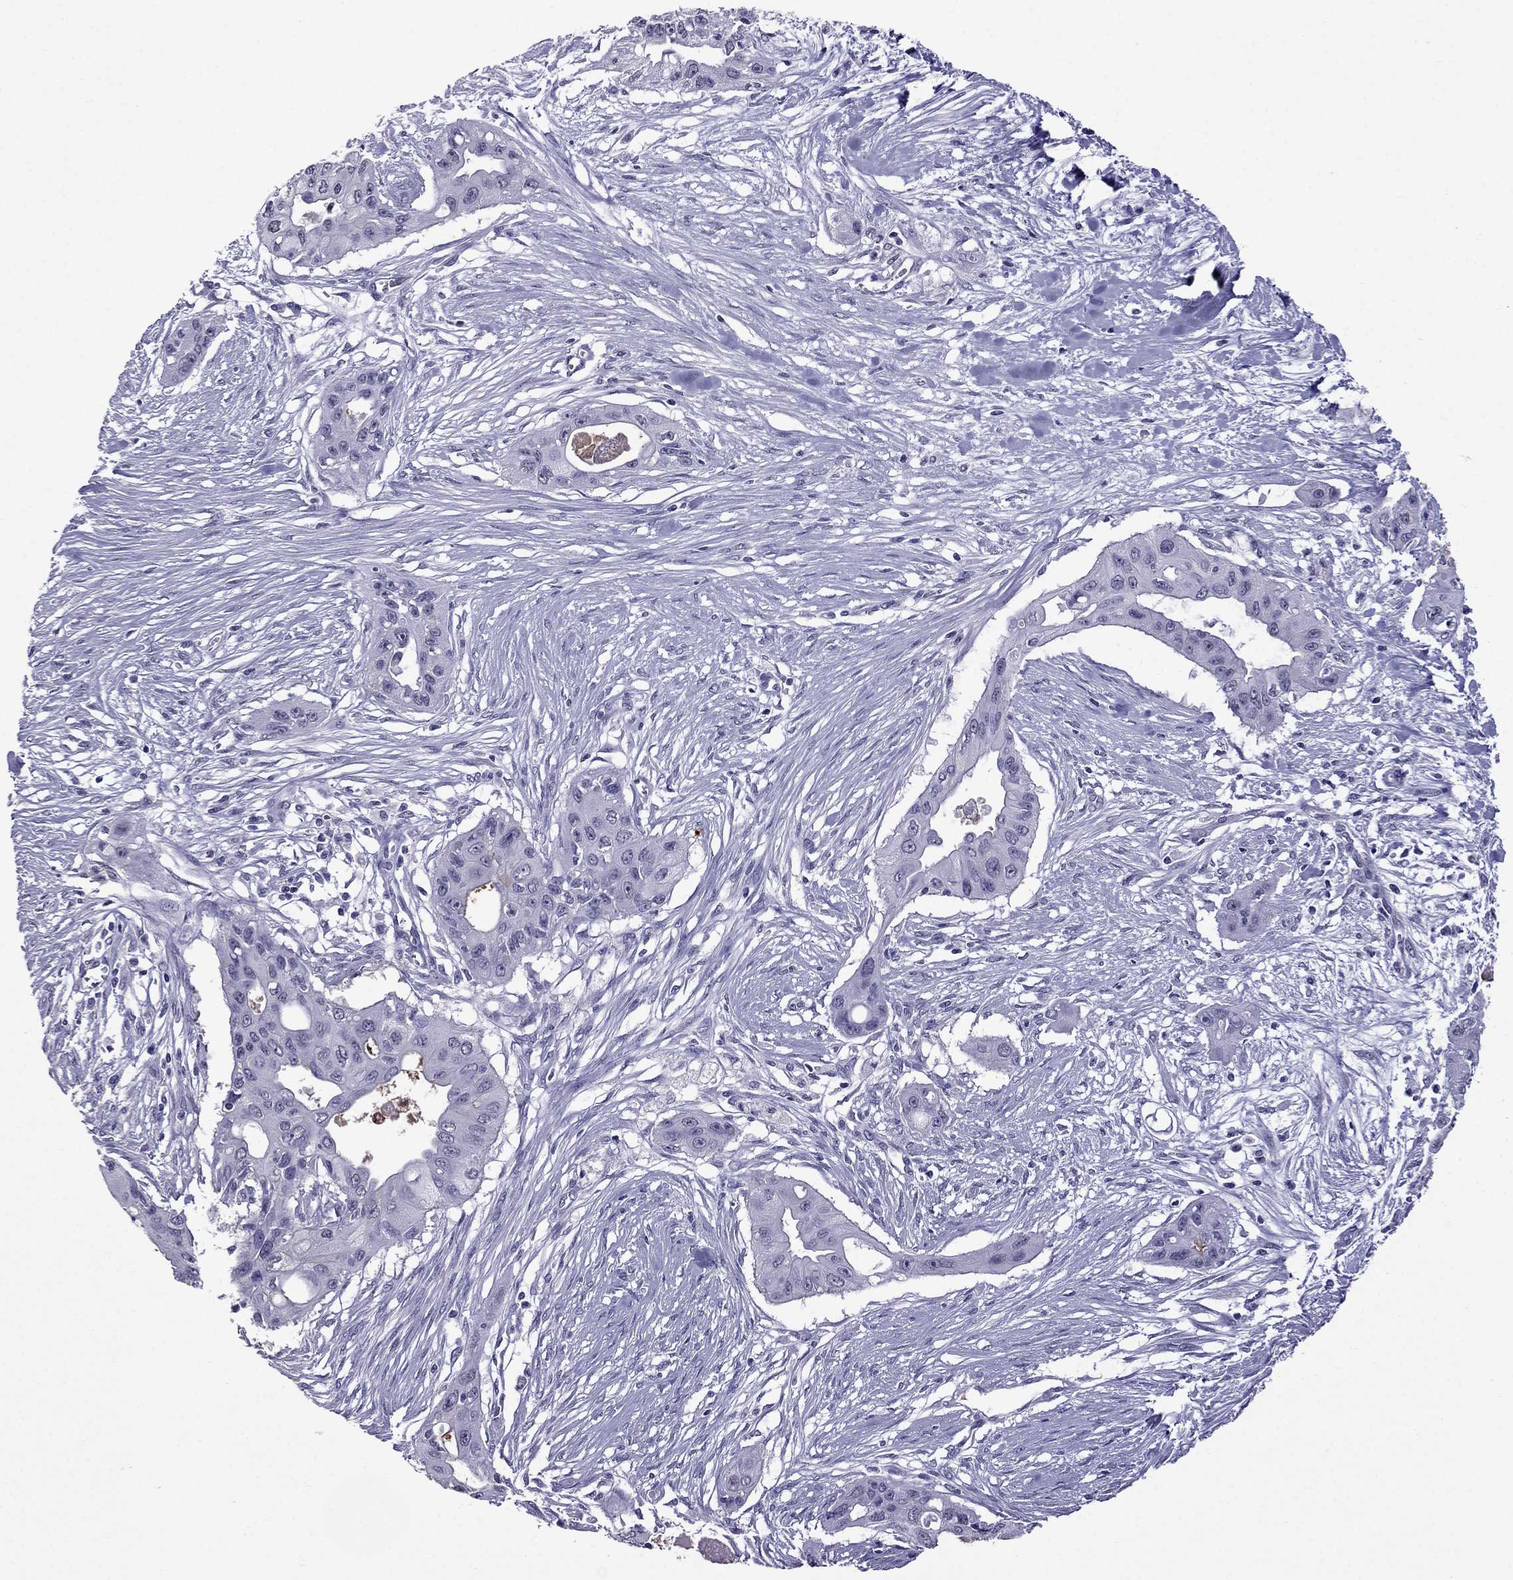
{"staining": {"intensity": "strong", "quantity": "<25%", "location": "cytoplasmic/membranous"}, "tissue": "pancreatic cancer", "cell_type": "Tumor cells", "image_type": "cancer", "snomed": [{"axis": "morphology", "description": "Adenocarcinoma, NOS"}, {"axis": "topography", "description": "Pancreas"}], "caption": "Immunohistochemistry of human pancreatic cancer (adenocarcinoma) shows medium levels of strong cytoplasmic/membranous positivity in about <25% of tumor cells. (brown staining indicates protein expression, while blue staining denotes nuclei).", "gene": "OLFM4", "patient": {"sex": "male", "age": 60}}